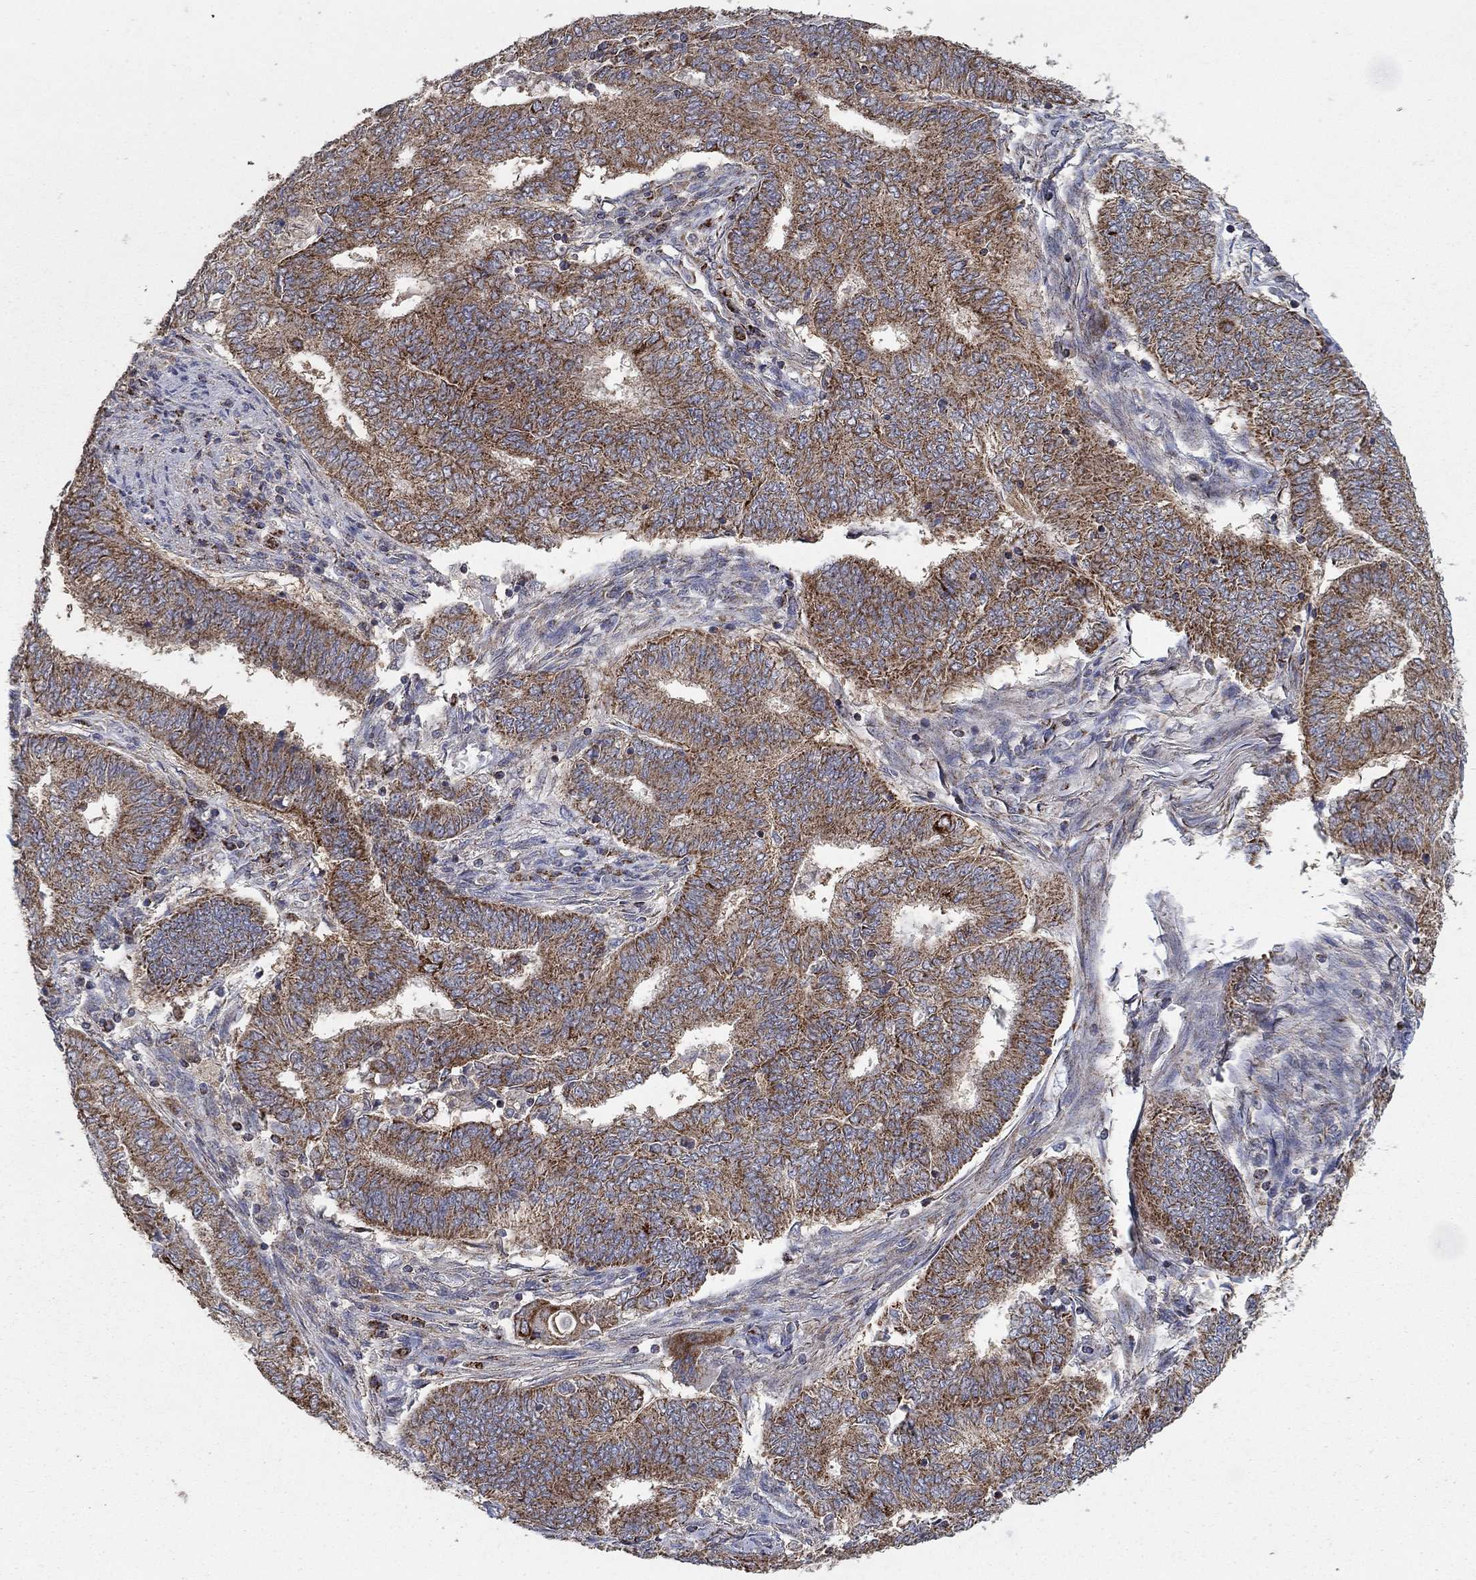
{"staining": {"intensity": "moderate", "quantity": ">75%", "location": "cytoplasmic/membranous"}, "tissue": "endometrial cancer", "cell_type": "Tumor cells", "image_type": "cancer", "snomed": [{"axis": "morphology", "description": "Adenocarcinoma, NOS"}, {"axis": "topography", "description": "Endometrium"}], "caption": "About >75% of tumor cells in human endometrial cancer (adenocarcinoma) demonstrate moderate cytoplasmic/membranous protein positivity as visualized by brown immunohistochemical staining.", "gene": "GPSM1", "patient": {"sex": "female", "age": 62}}